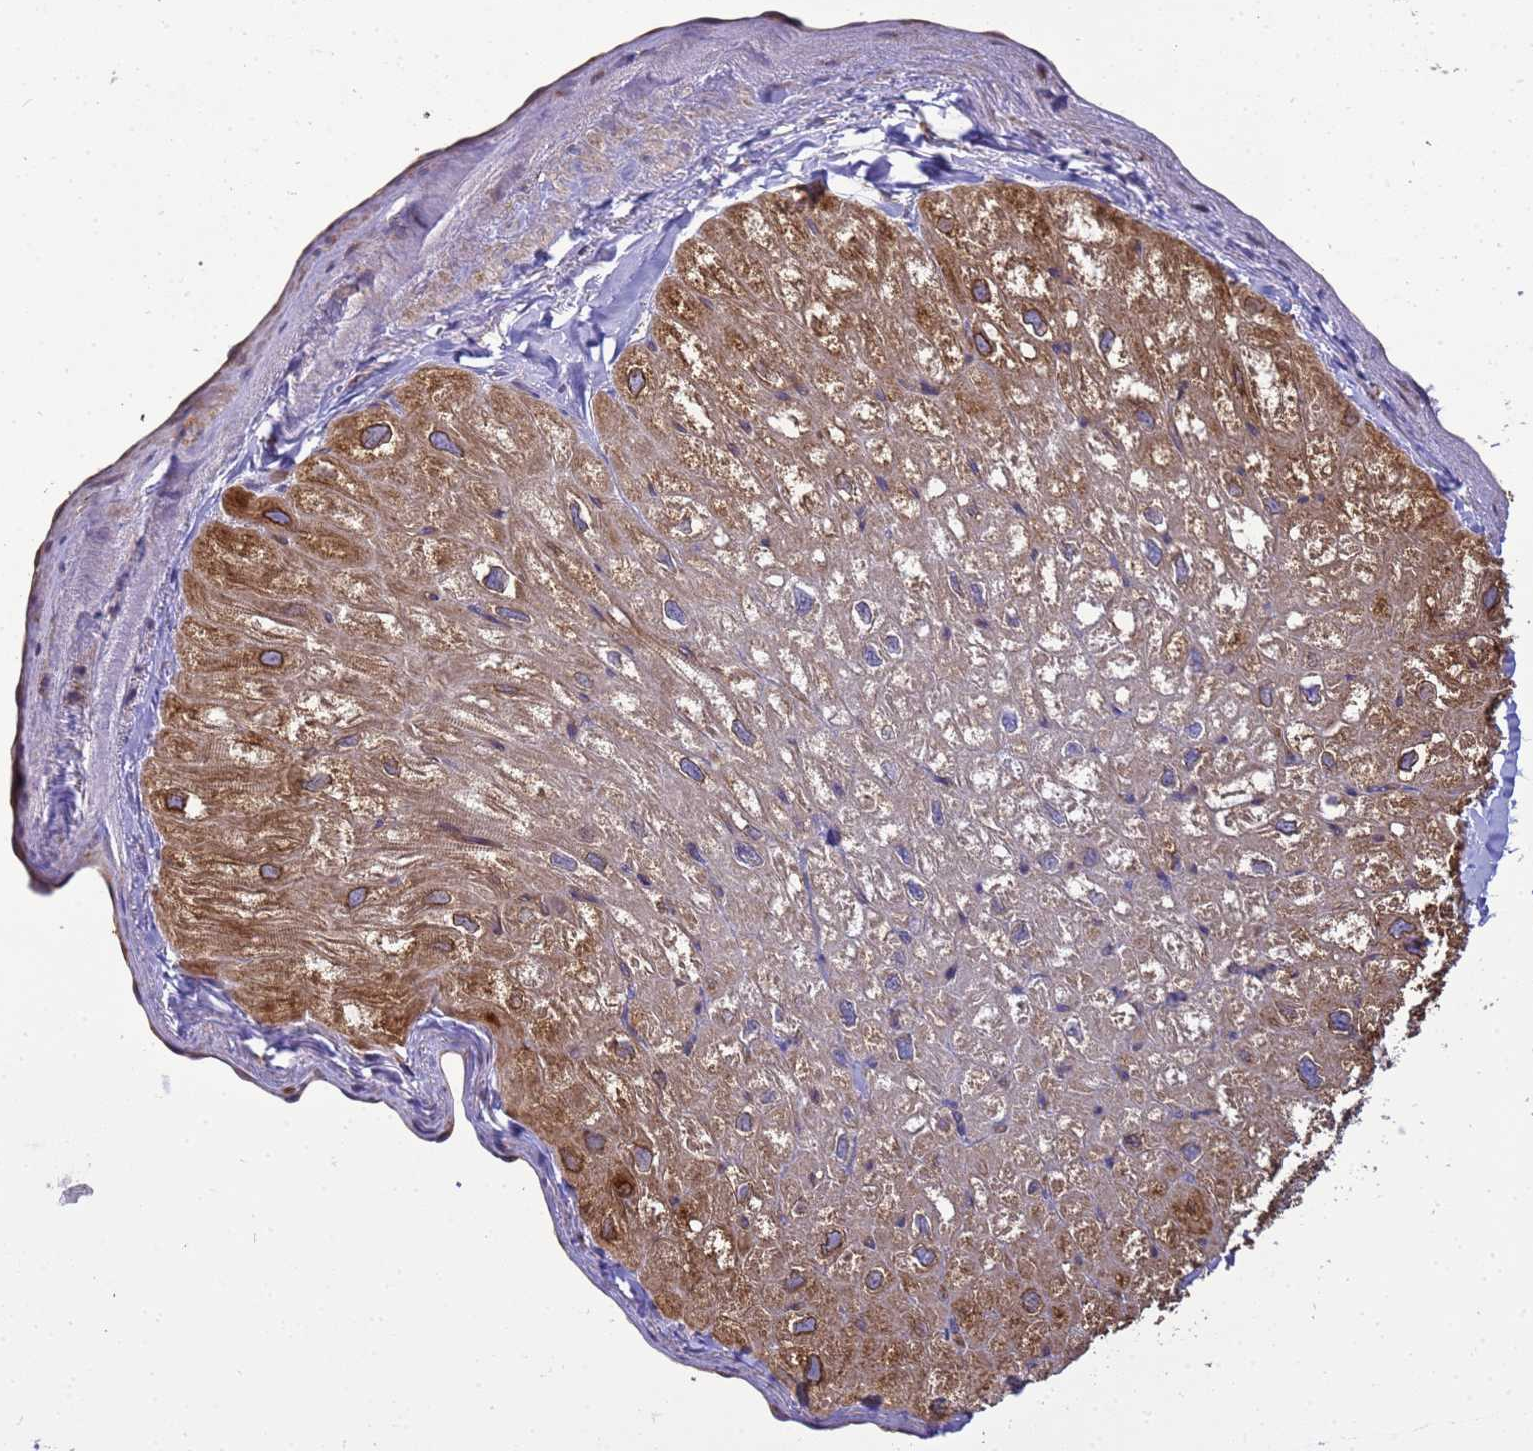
{"staining": {"intensity": "moderate", "quantity": "<25%", "location": "cytoplasmic/membranous"}, "tissue": "heart muscle", "cell_type": "Cardiomyocytes", "image_type": "normal", "snomed": [{"axis": "morphology", "description": "Normal tissue, NOS"}, {"axis": "topography", "description": "Heart"}], "caption": "This is an image of IHC staining of benign heart muscle, which shows moderate staining in the cytoplasmic/membranous of cardiomyocytes.", "gene": "BECN1", "patient": {"sex": "male", "age": 50}}